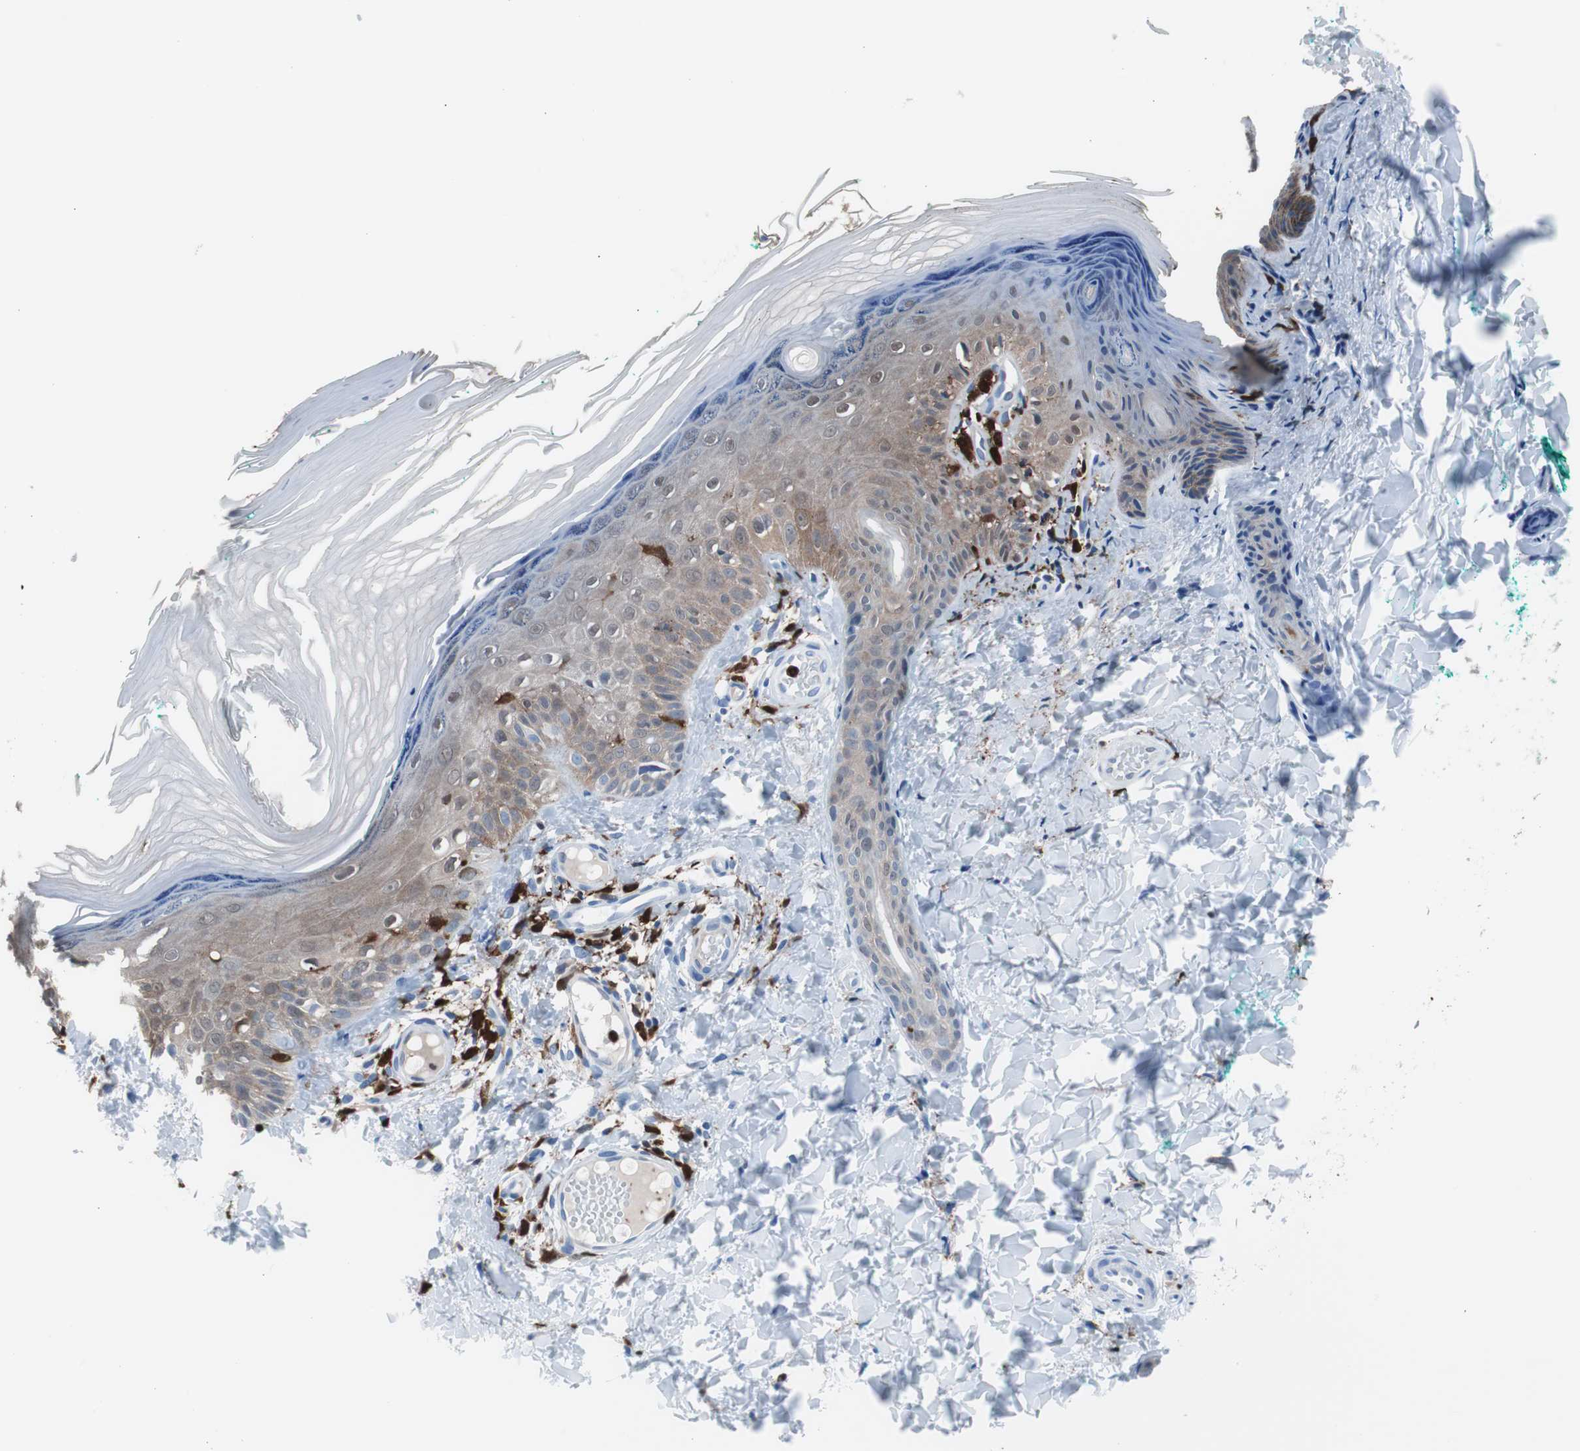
{"staining": {"intensity": "strong", "quantity": "<25%", "location": "cytoplasmic/membranous"}, "tissue": "skin", "cell_type": "Fibroblasts", "image_type": "normal", "snomed": [{"axis": "morphology", "description": "Normal tissue, NOS"}, {"axis": "topography", "description": "Skin"}], "caption": "The micrograph reveals staining of benign skin, revealing strong cytoplasmic/membranous protein staining (brown color) within fibroblasts. Immunohistochemistry stains the protein of interest in brown and the nuclei are stained blue.", "gene": "SYK", "patient": {"sex": "male", "age": 26}}